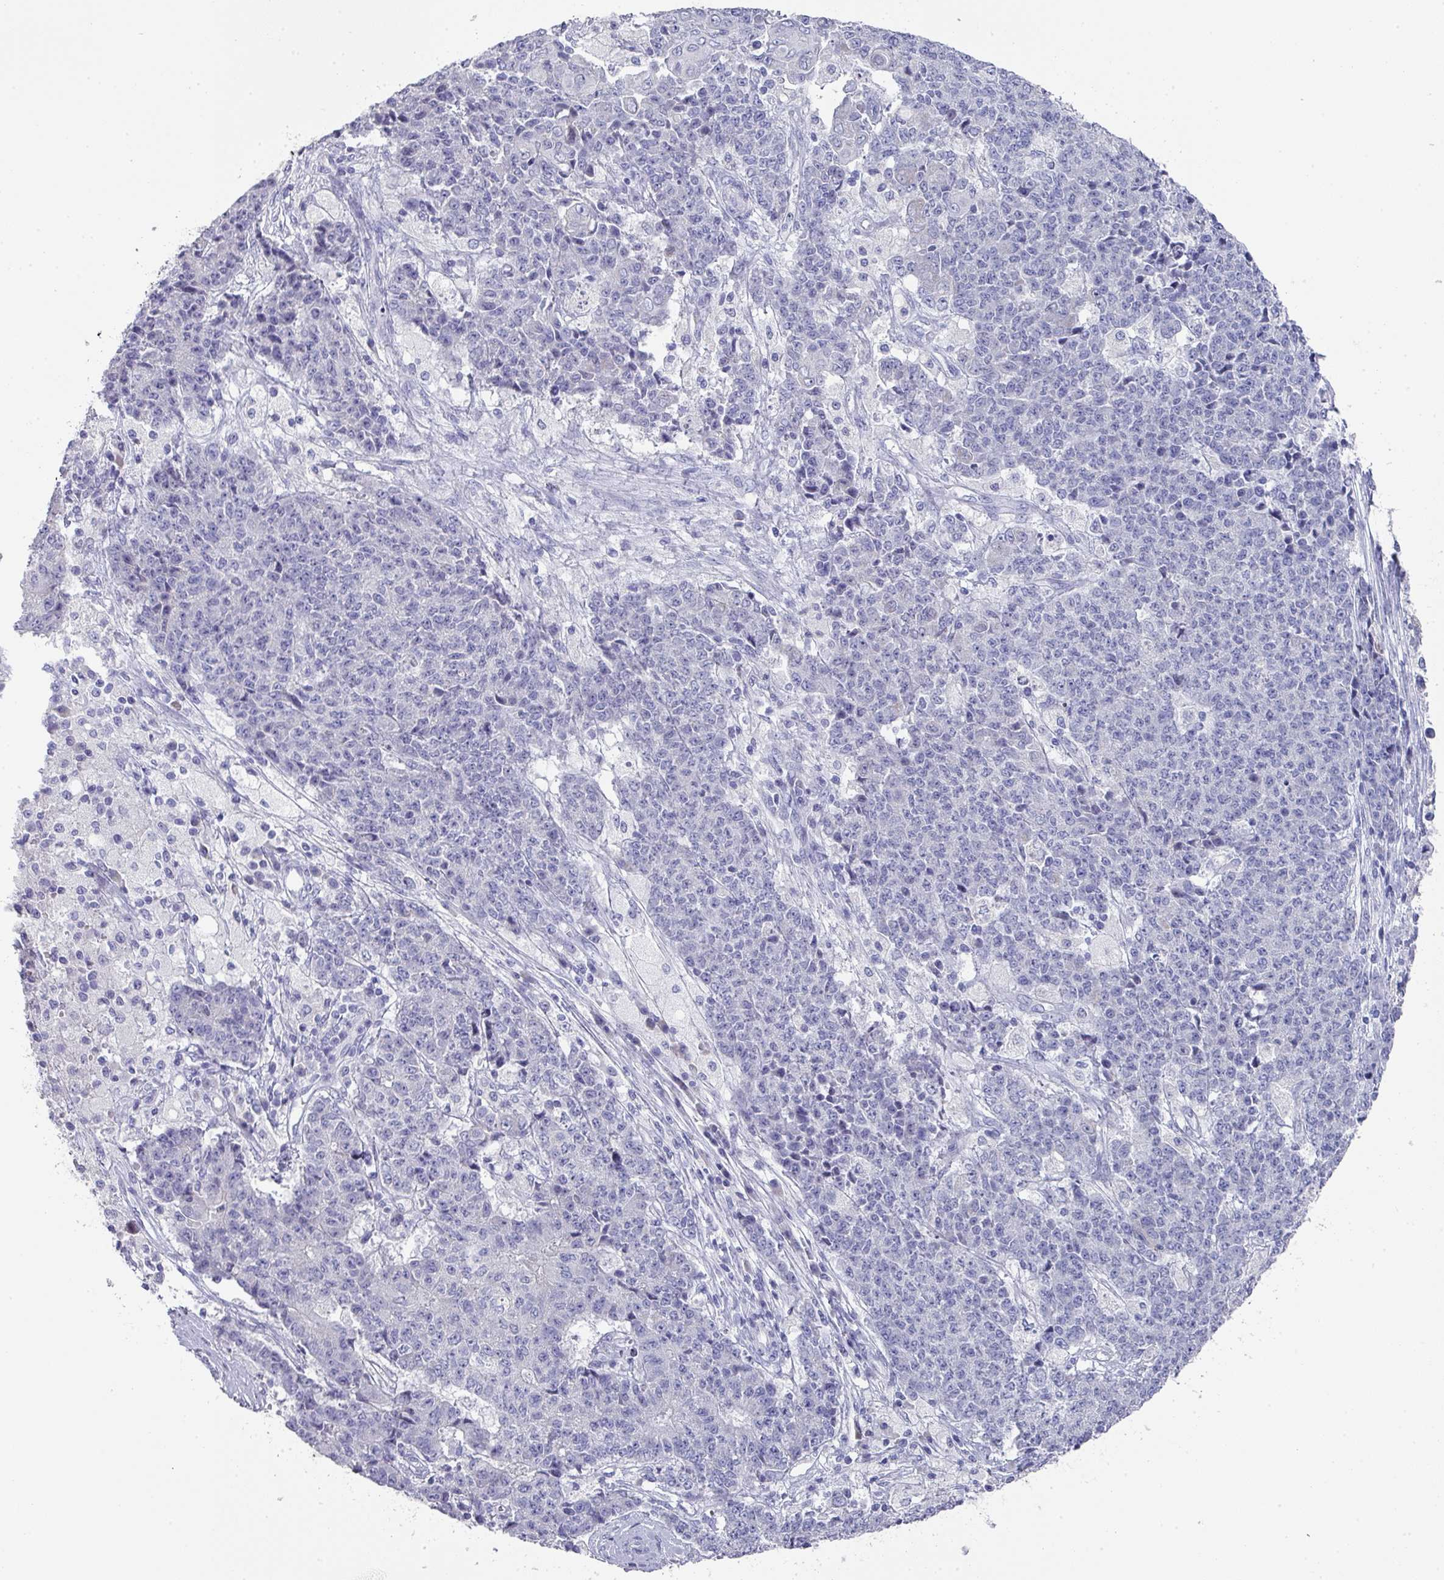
{"staining": {"intensity": "negative", "quantity": "none", "location": "none"}, "tissue": "ovarian cancer", "cell_type": "Tumor cells", "image_type": "cancer", "snomed": [{"axis": "morphology", "description": "Carcinoma, endometroid"}, {"axis": "topography", "description": "Ovary"}], "caption": "Immunohistochemistry (IHC) of human ovarian cancer (endometroid carcinoma) reveals no expression in tumor cells.", "gene": "DEFB115", "patient": {"sex": "female", "age": 42}}